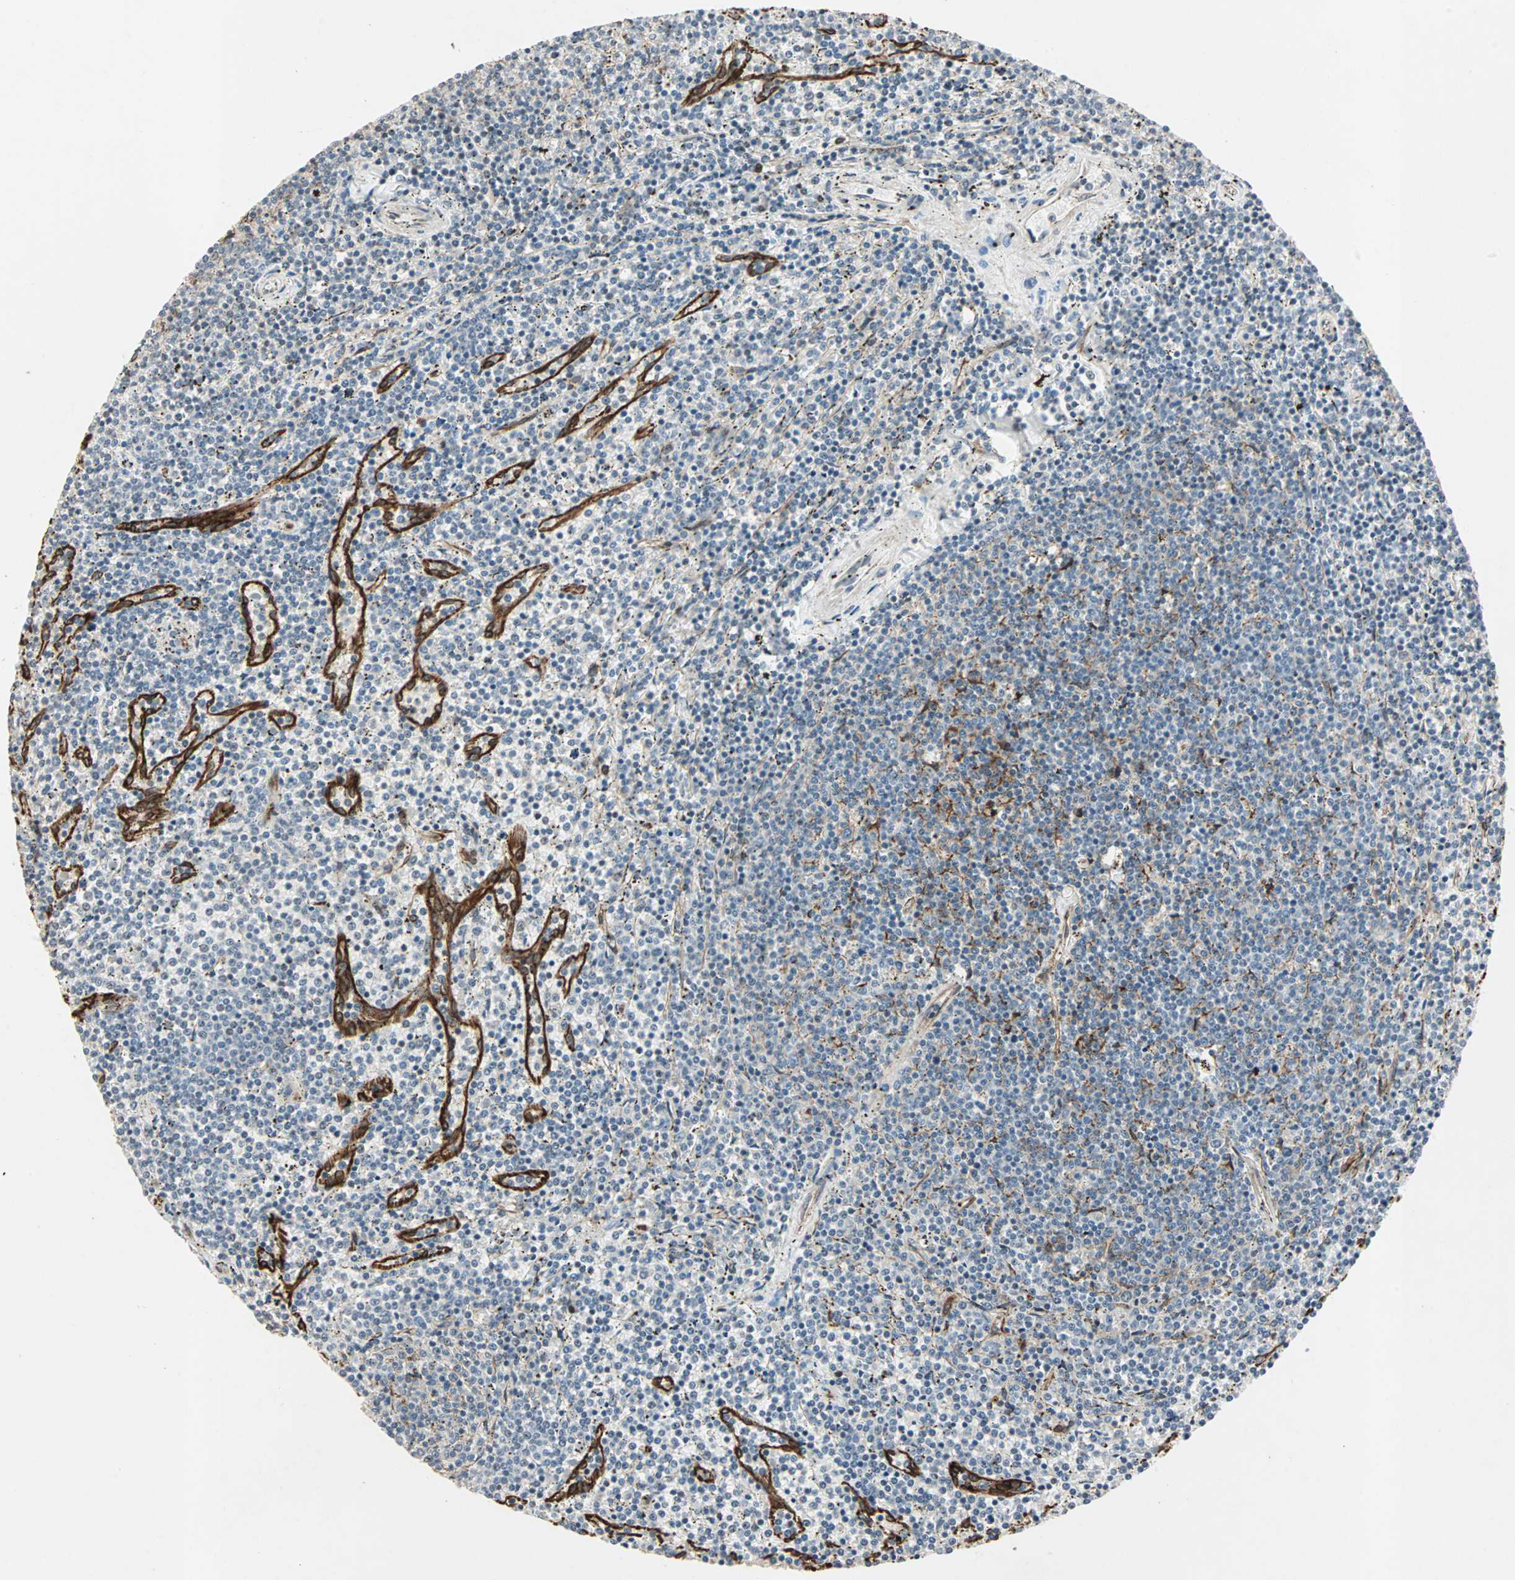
{"staining": {"intensity": "negative", "quantity": "none", "location": "none"}, "tissue": "lymphoma", "cell_type": "Tumor cells", "image_type": "cancer", "snomed": [{"axis": "morphology", "description": "Malignant lymphoma, non-Hodgkin's type, Low grade"}, {"axis": "topography", "description": "Spleen"}], "caption": "Tumor cells show no significant positivity in low-grade malignant lymphoma, non-Hodgkin's type.", "gene": "TRPV4", "patient": {"sex": "female", "age": 50}}